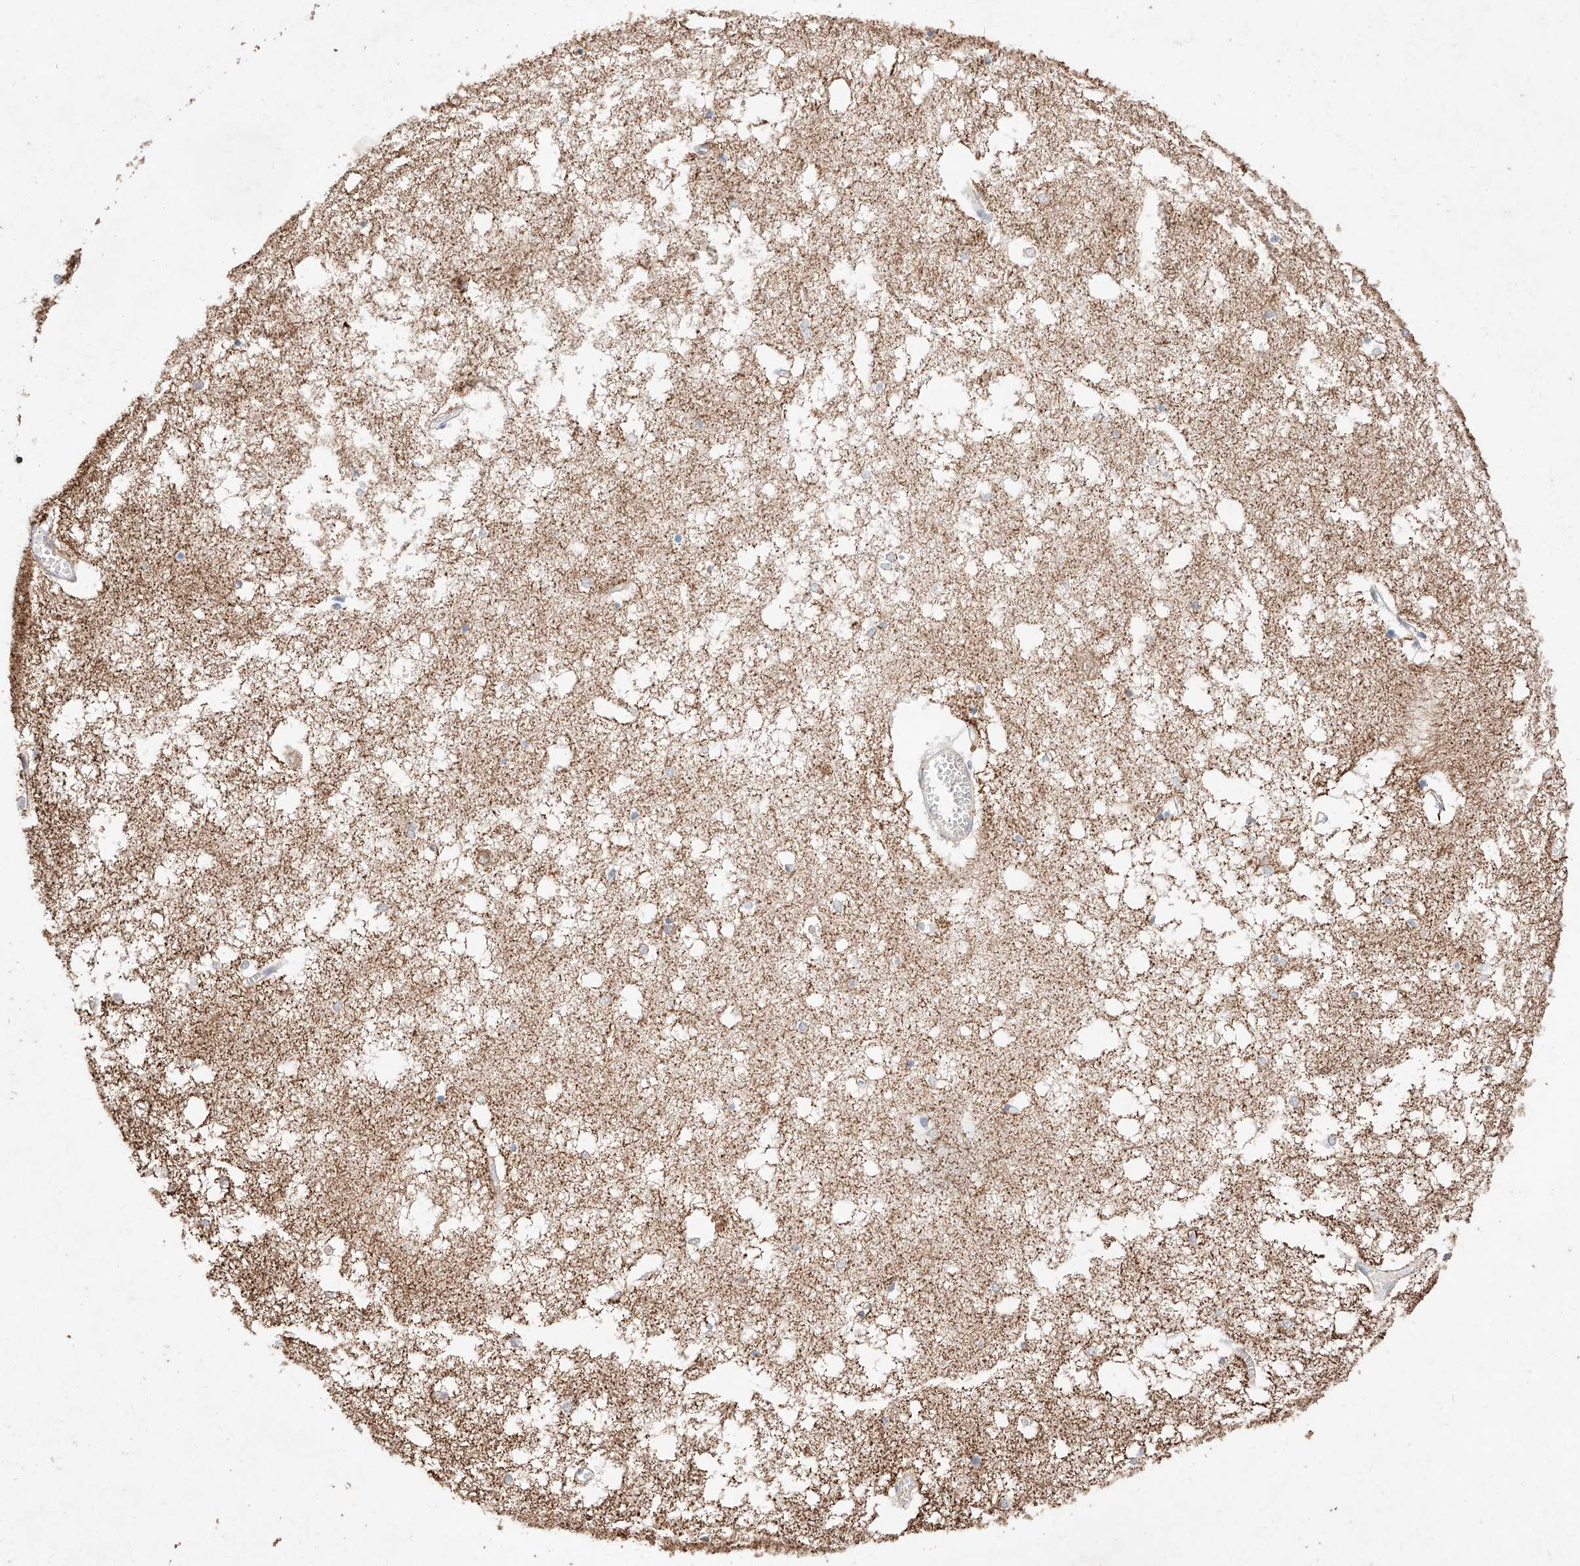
{"staining": {"intensity": "weak", "quantity": "<25%", "location": "cytoplasmic/membranous"}, "tissue": "hippocampus", "cell_type": "Glial cells", "image_type": "normal", "snomed": [{"axis": "morphology", "description": "Normal tissue, NOS"}, {"axis": "topography", "description": "Hippocampus"}], "caption": "DAB immunohistochemical staining of normal human hippocampus exhibits no significant expression in glial cells. Nuclei are stained in blue.", "gene": "ATP9B", "patient": {"sex": "male", "age": 70}}